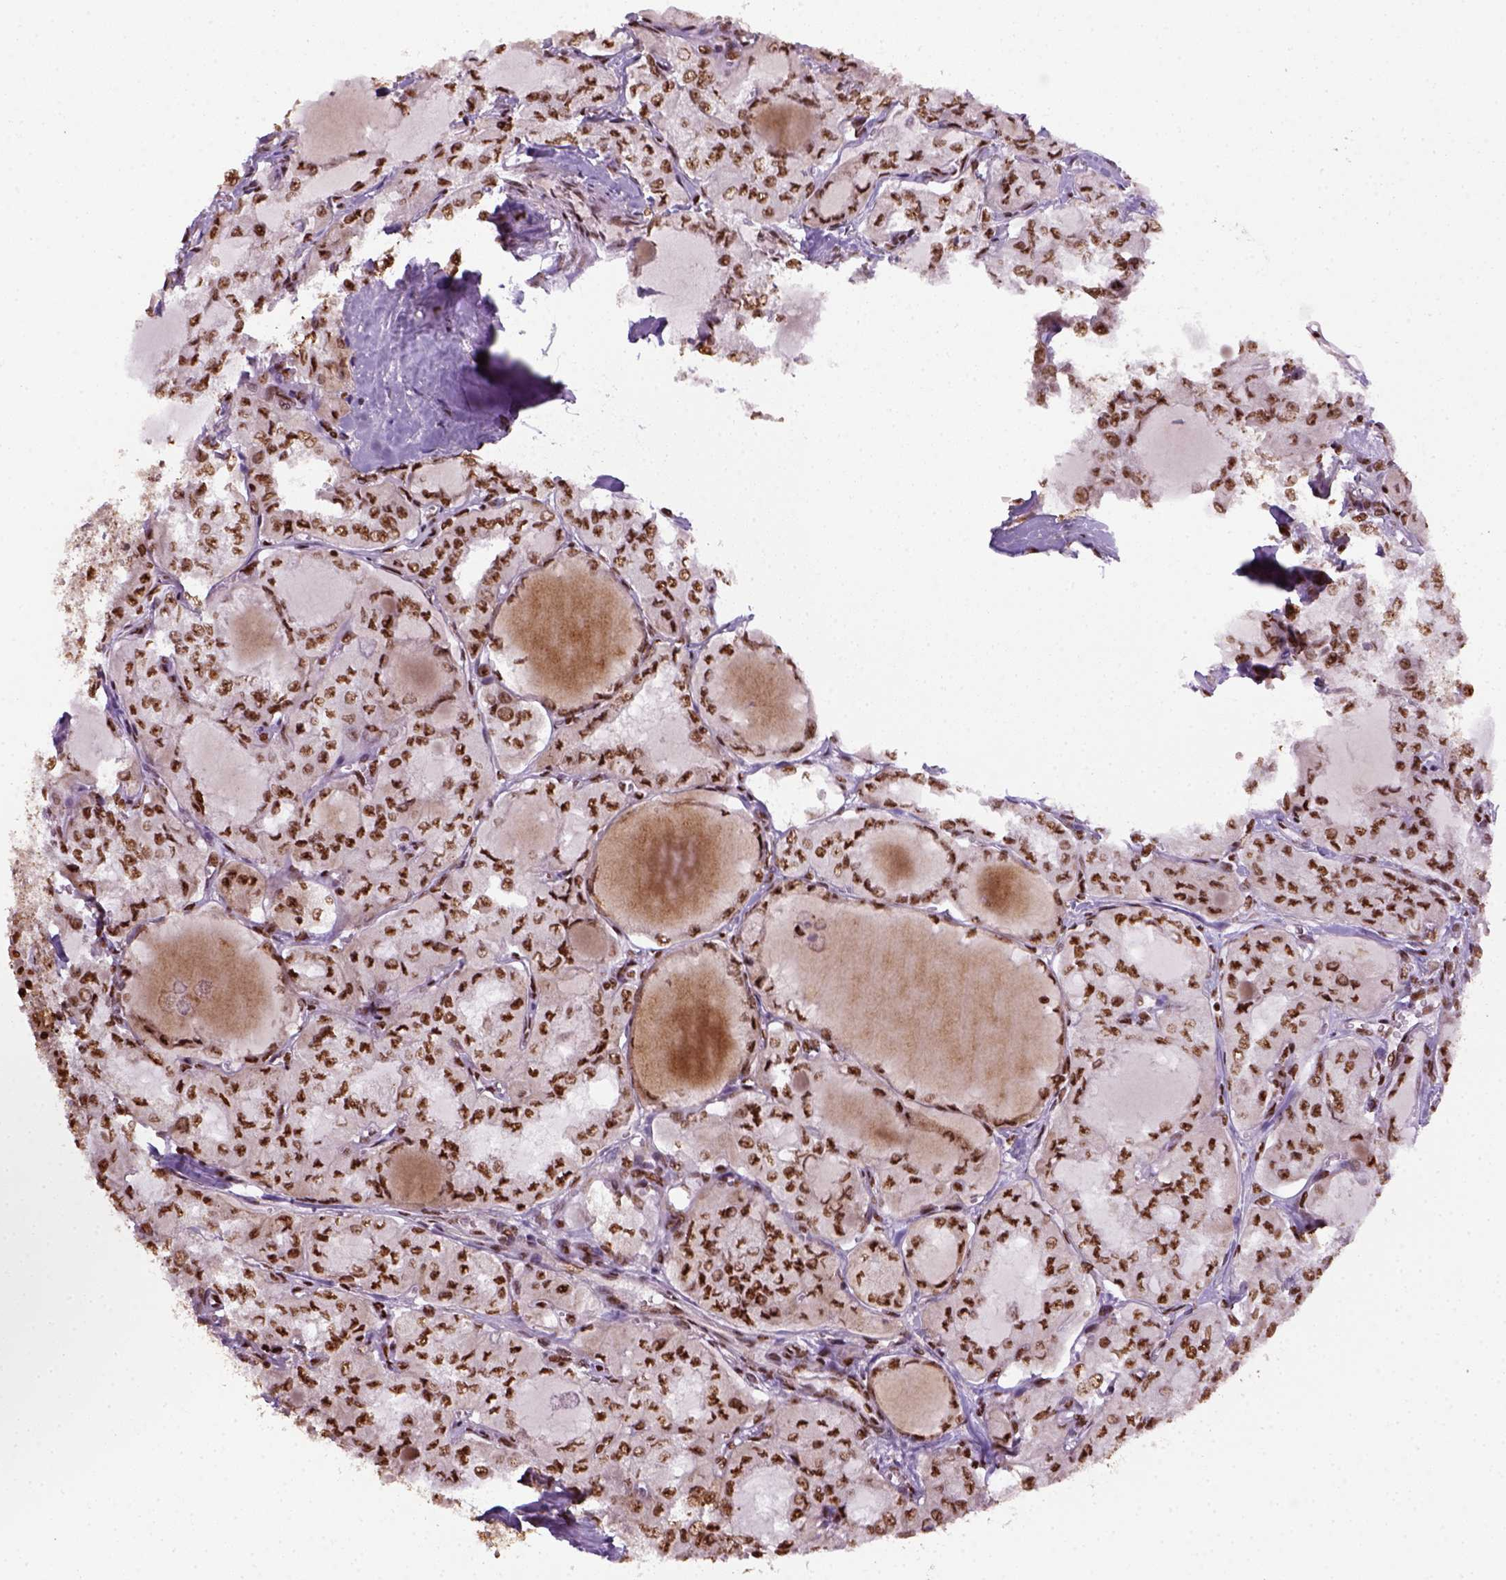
{"staining": {"intensity": "strong", "quantity": ">75%", "location": "nuclear"}, "tissue": "thyroid cancer", "cell_type": "Tumor cells", "image_type": "cancer", "snomed": [{"axis": "morphology", "description": "Papillary adenocarcinoma, NOS"}, {"axis": "topography", "description": "Thyroid gland"}], "caption": "Thyroid papillary adenocarcinoma stained with DAB (3,3'-diaminobenzidine) immunohistochemistry (IHC) displays high levels of strong nuclear expression in about >75% of tumor cells. The protein of interest is stained brown, and the nuclei are stained in blue (DAB IHC with brightfield microscopy, high magnification).", "gene": "CCAR1", "patient": {"sex": "male", "age": 20}}